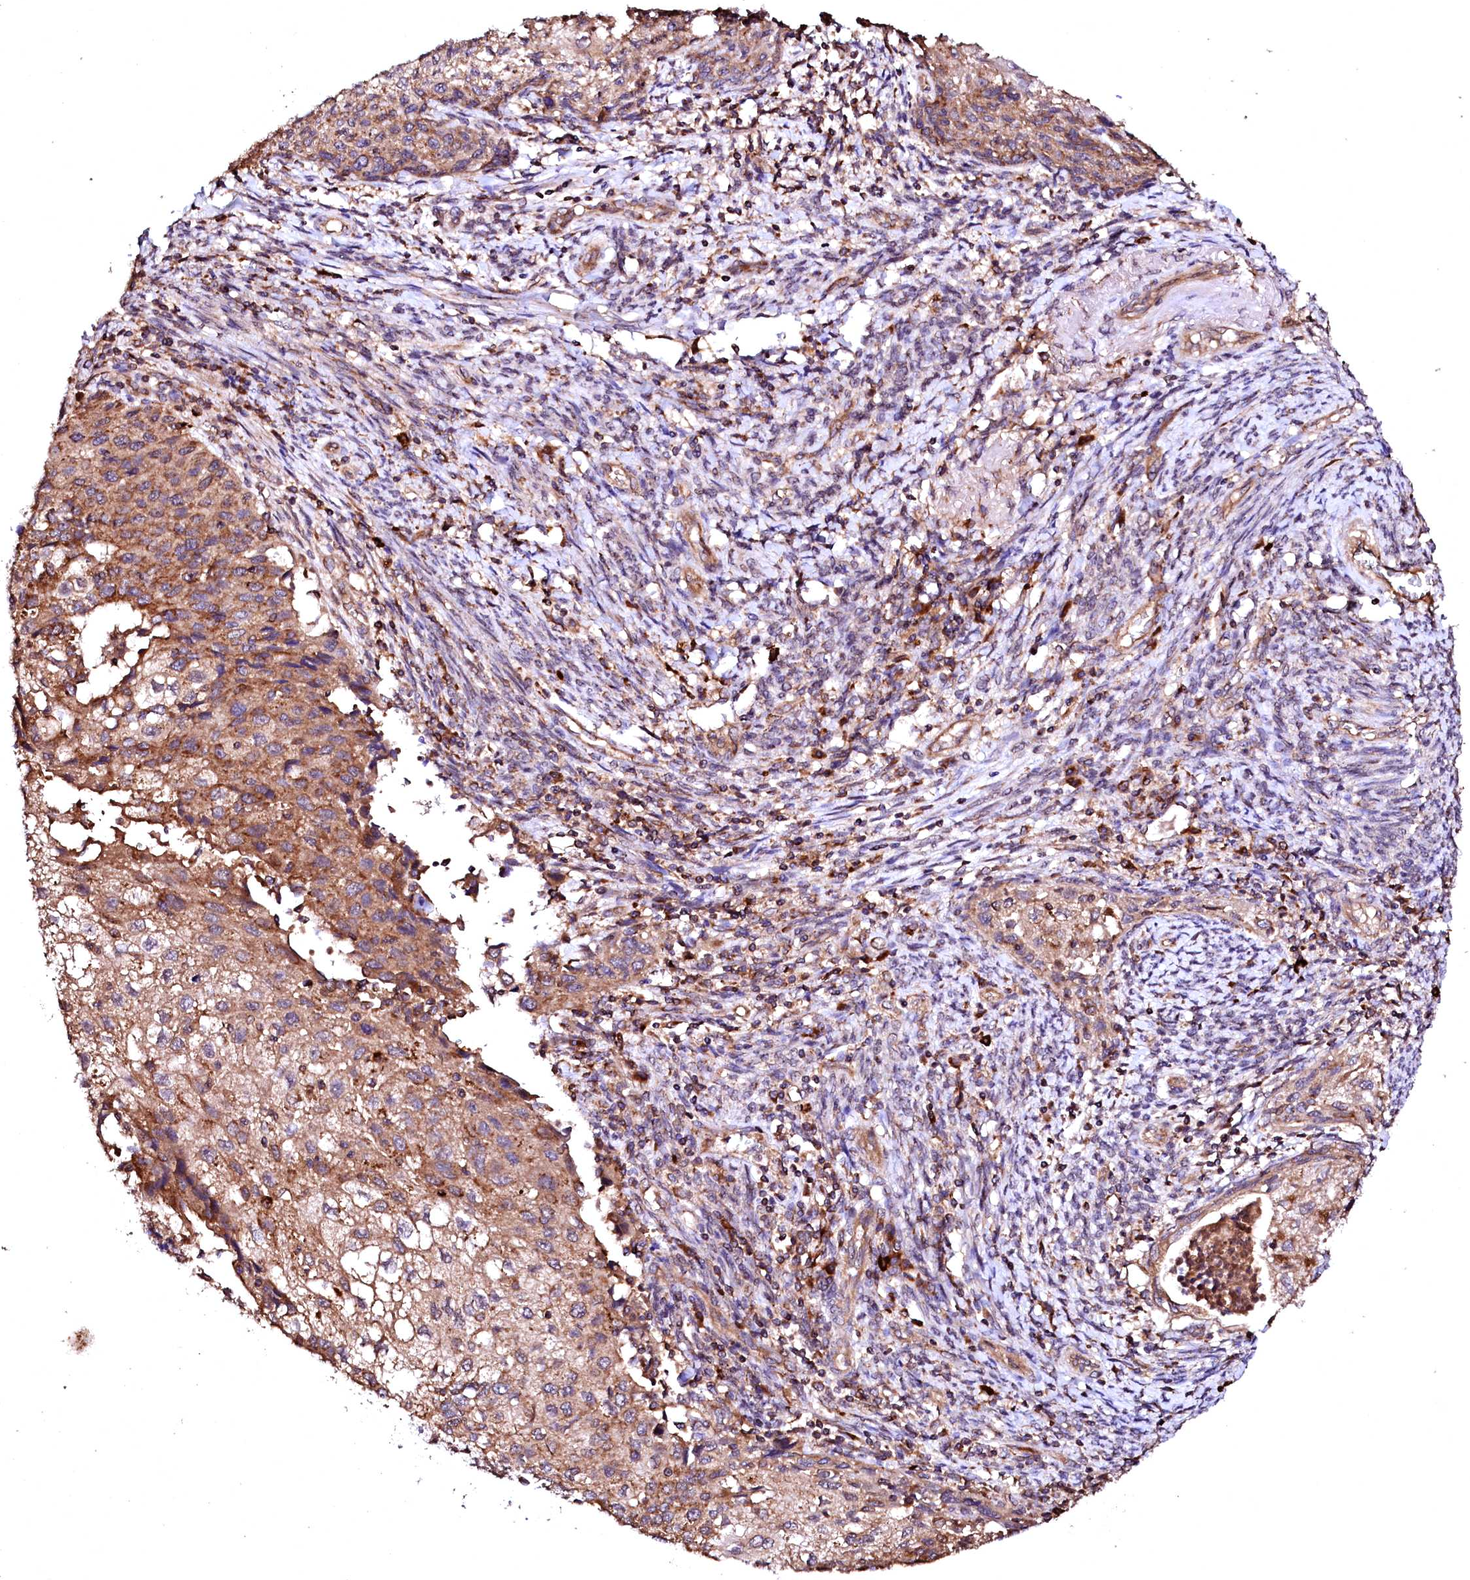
{"staining": {"intensity": "moderate", "quantity": ">75%", "location": "cytoplasmic/membranous"}, "tissue": "cervical cancer", "cell_type": "Tumor cells", "image_type": "cancer", "snomed": [{"axis": "morphology", "description": "Squamous cell carcinoma, NOS"}, {"axis": "topography", "description": "Cervix"}], "caption": "A brown stain labels moderate cytoplasmic/membranous expression of a protein in human cervical squamous cell carcinoma tumor cells.", "gene": "ST3GAL1", "patient": {"sex": "female", "age": 67}}